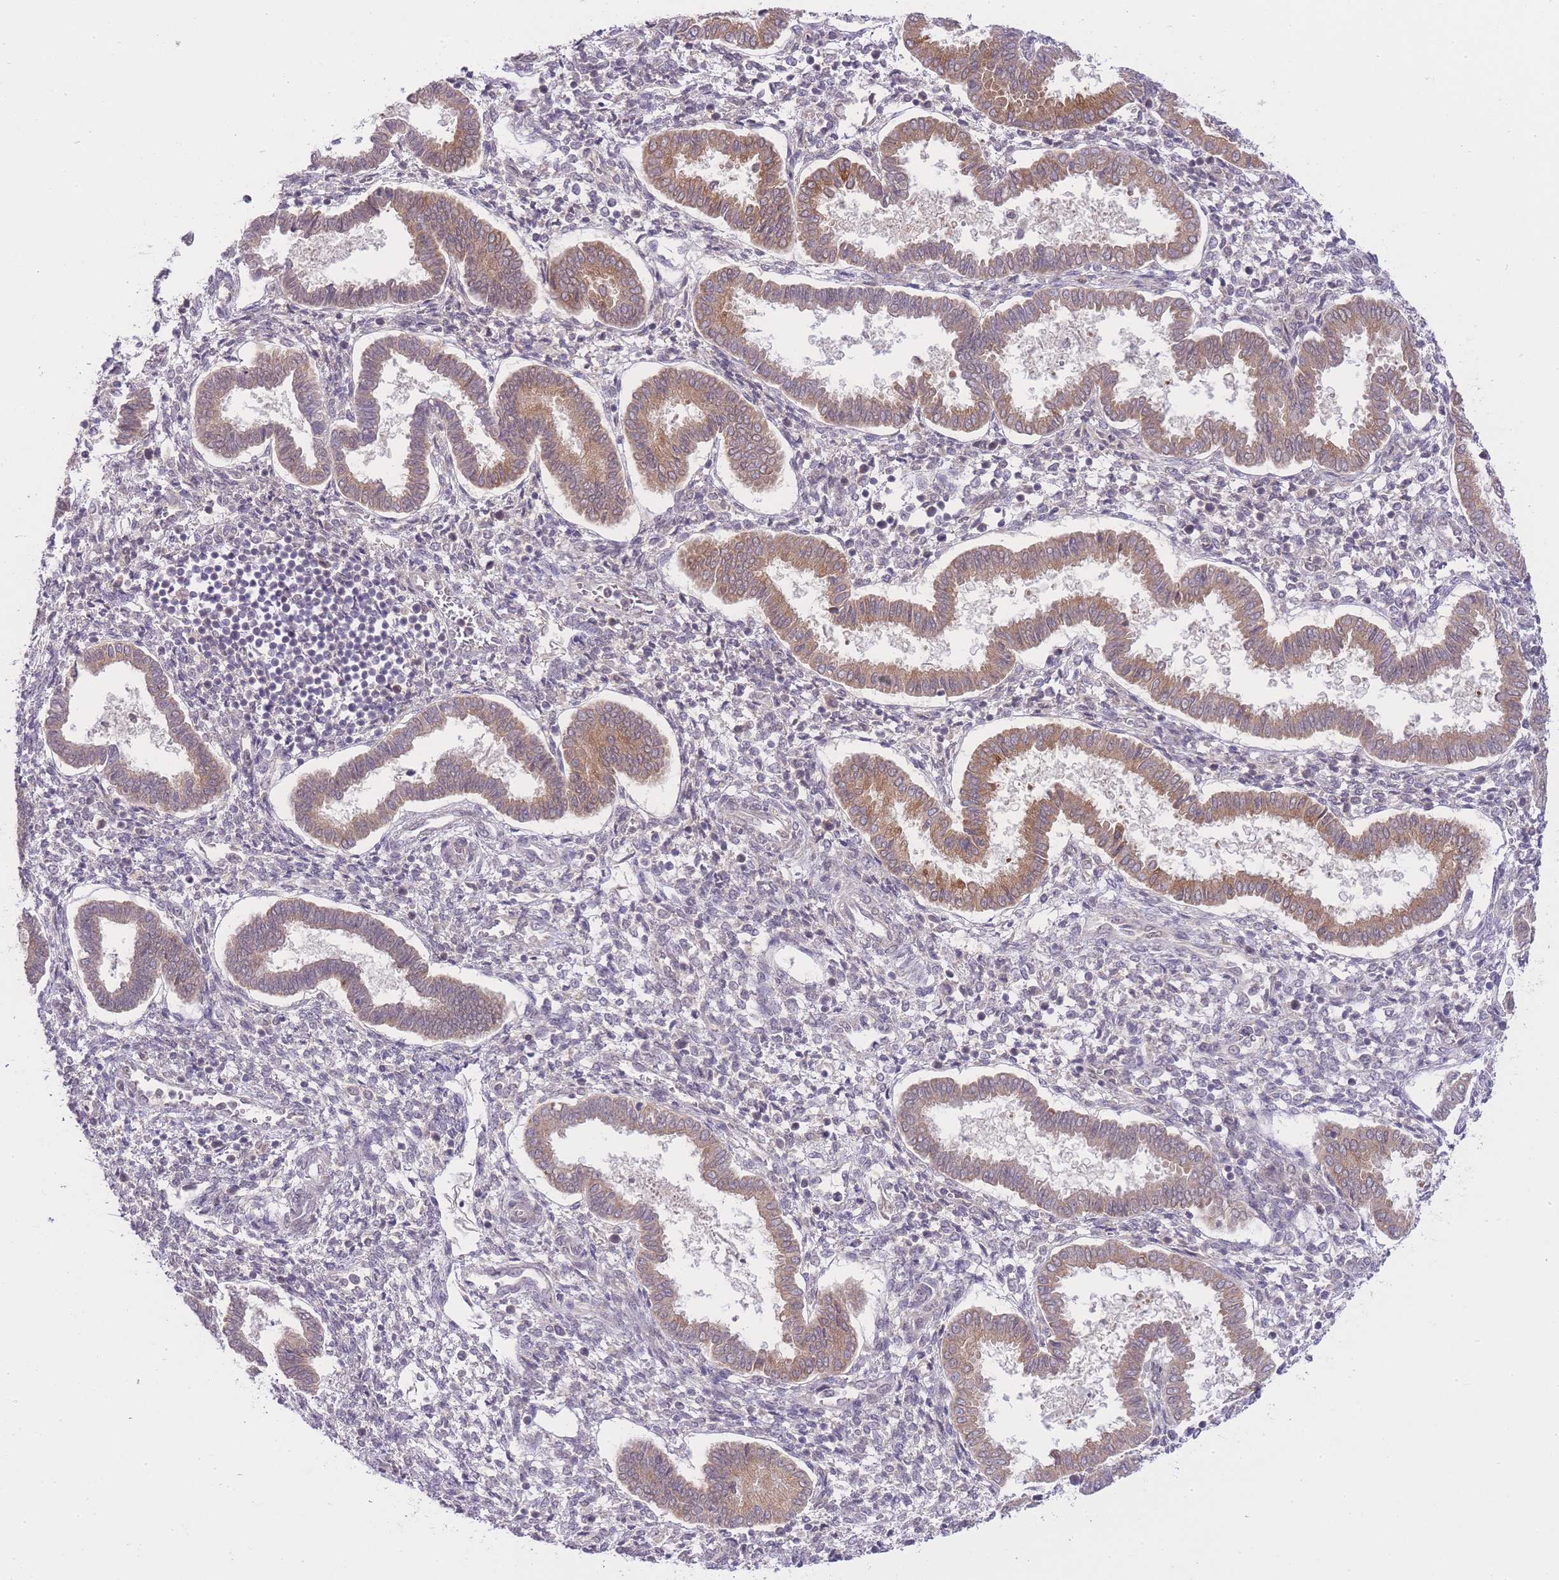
{"staining": {"intensity": "moderate", "quantity": "<25%", "location": "nuclear"}, "tissue": "endometrium", "cell_type": "Cells in endometrial stroma", "image_type": "normal", "snomed": [{"axis": "morphology", "description": "Normal tissue, NOS"}, {"axis": "topography", "description": "Endometrium"}], "caption": "Immunohistochemistry (IHC) (DAB) staining of benign endometrium exhibits moderate nuclear protein staining in approximately <25% of cells in endometrial stroma. Nuclei are stained in blue.", "gene": "TMED3", "patient": {"sex": "female", "age": 24}}